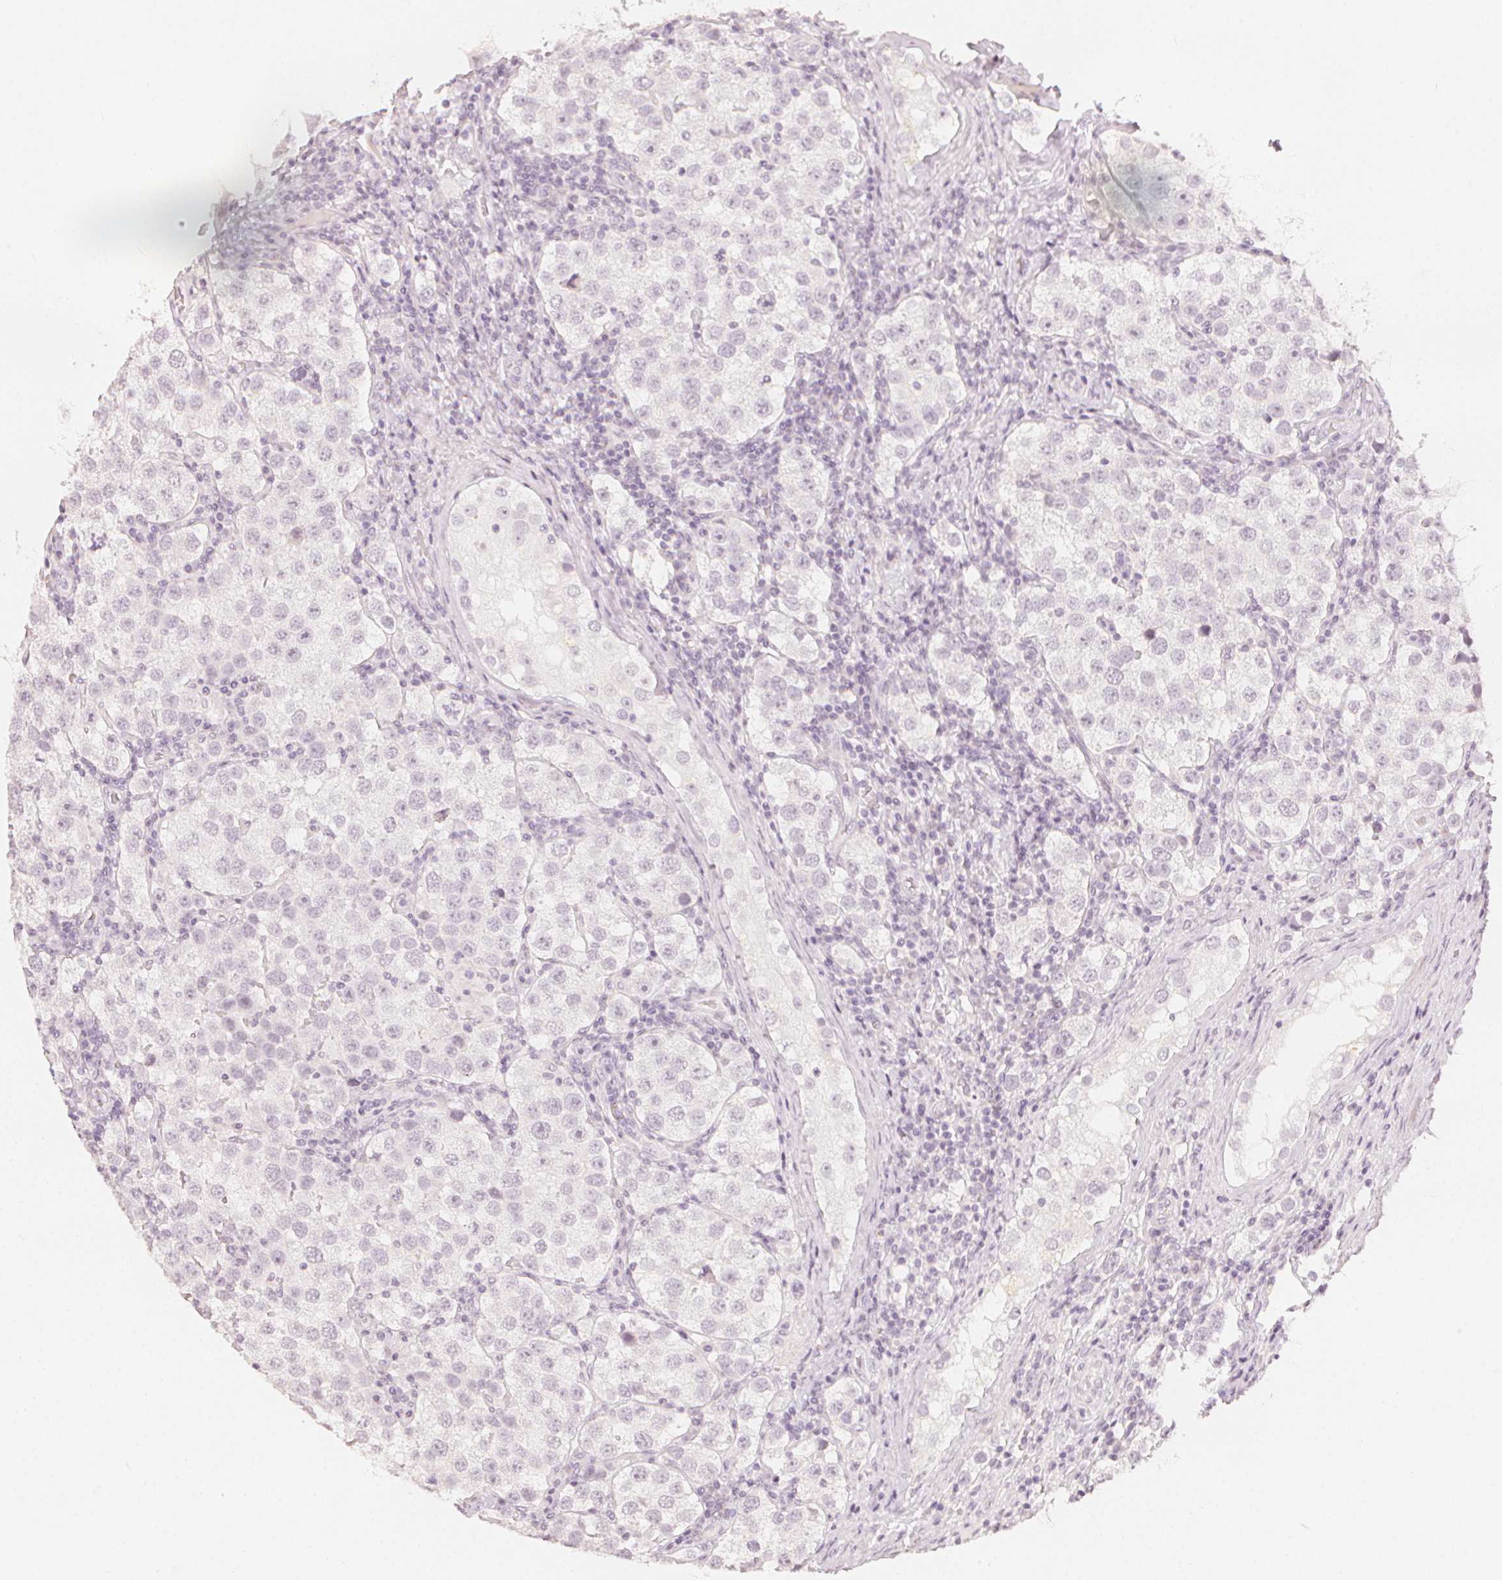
{"staining": {"intensity": "negative", "quantity": "none", "location": "none"}, "tissue": "testis cancer", "cell_type": "Tumor cells", "image_type": "cancer", "snomed": [{"axis": "morphology", "description": "Seminoma, NOS"}, {"axis": "topography", "description": "Testis"}], "caption": "Tumor cells show no significant protein expression in testis seminoma. The staining was performed using DAB to visualize the protein expression in brown, while the nuclei were stained in blue with hematoxylin (Magnification: 20x).", "gene": "CALB1", "patient": {"sex": "male", "age": 37}}